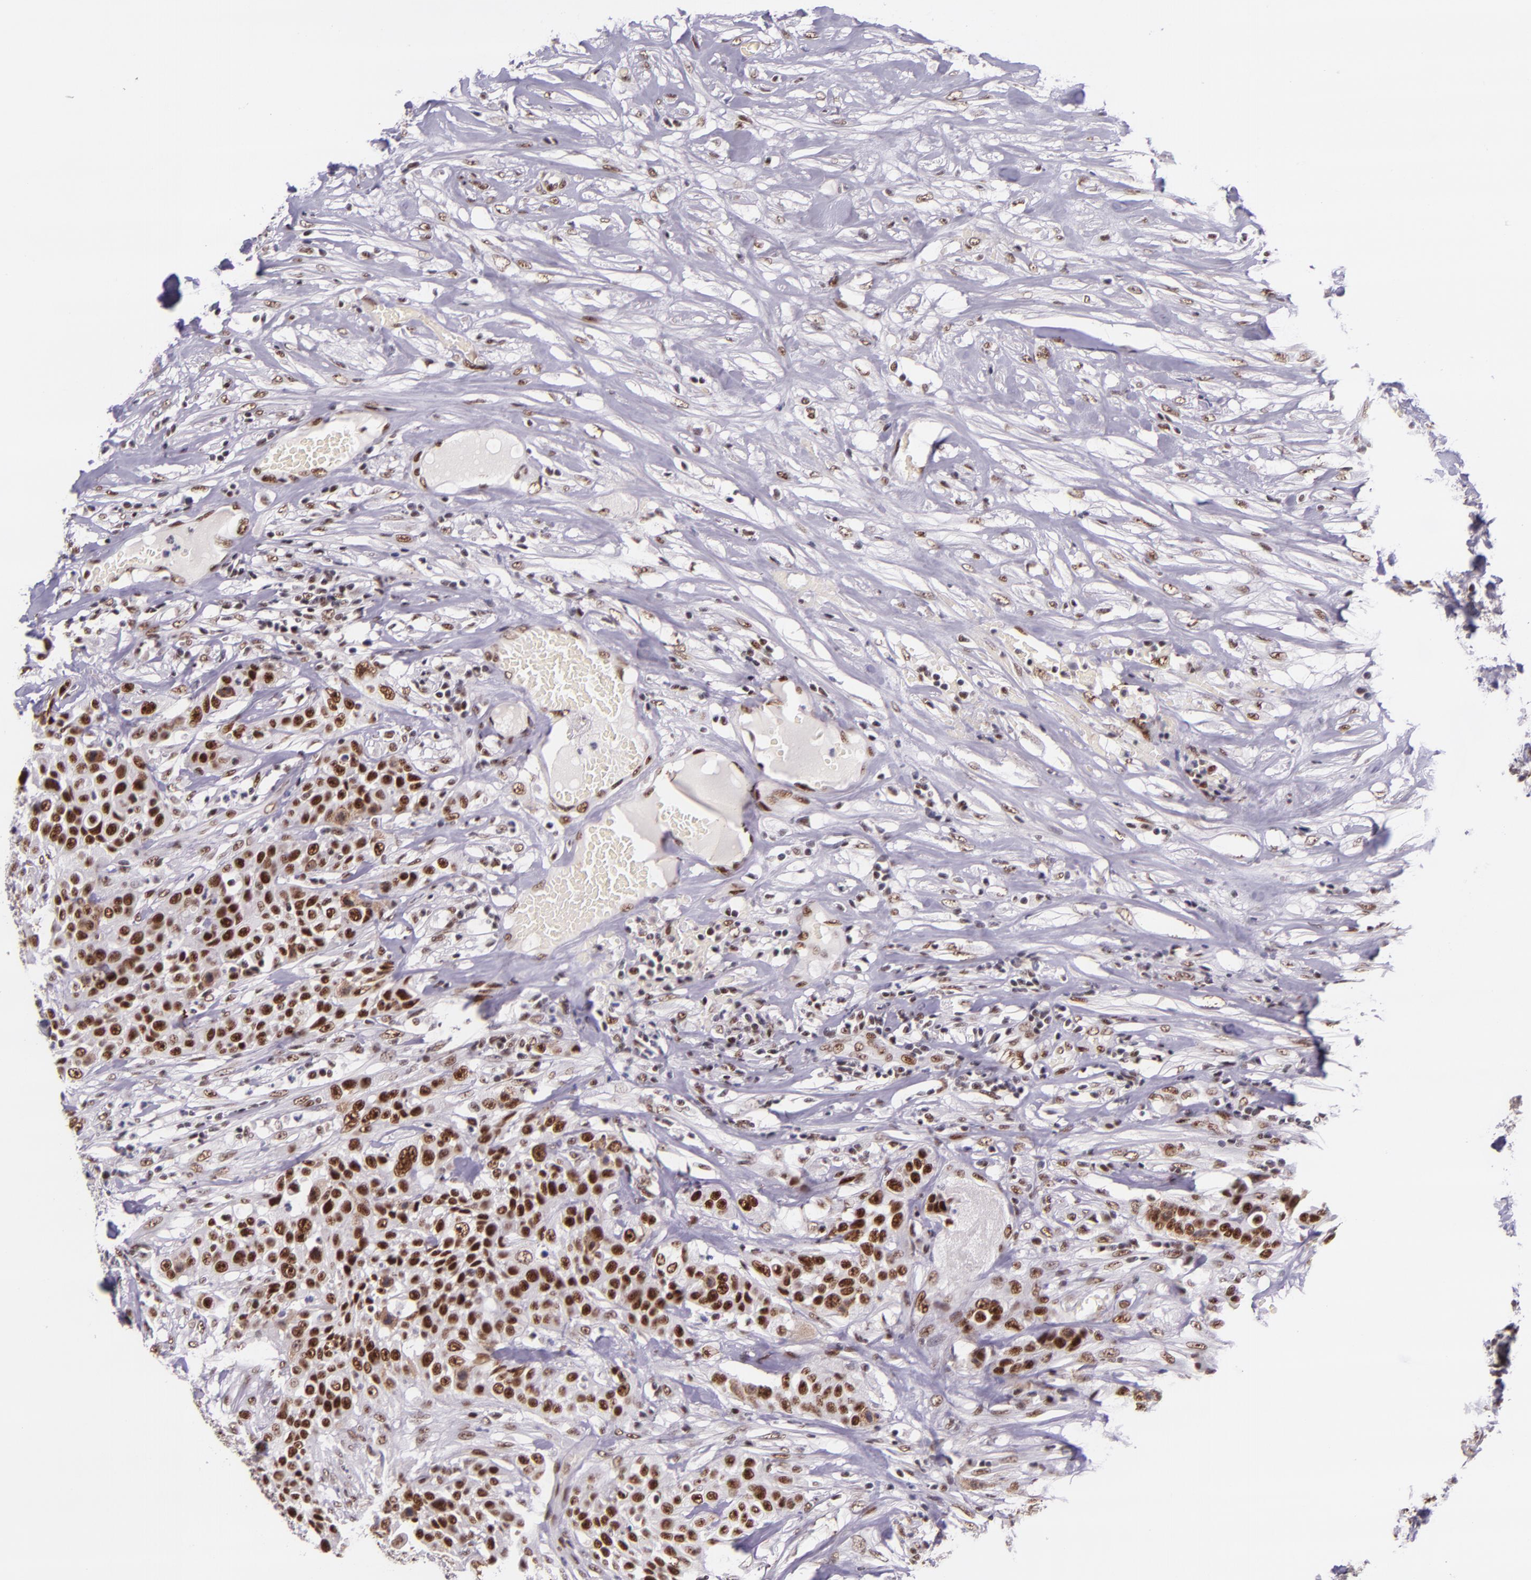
{"staining": {"intensity": "moderate", "quantity": ">75%", "location": "nuclear"}, "tissue": "urothelial cancer", "cell_type": "Tumor cells", "image_type": "cancer", "snomed": [{"axis": "morphology", "description": "Urothelial carcinoma, High grade"}, {"axis": "topography", "description": "Urinary bladder"}], "caption": "Urothelial carcinoma (high-grade) stained with immunohistochemistry reveals moderate nuclear staining in approximately >75% of tumor cells.", "gene": "GPKOW", "patient": {"sex": "male", "age": 74}}